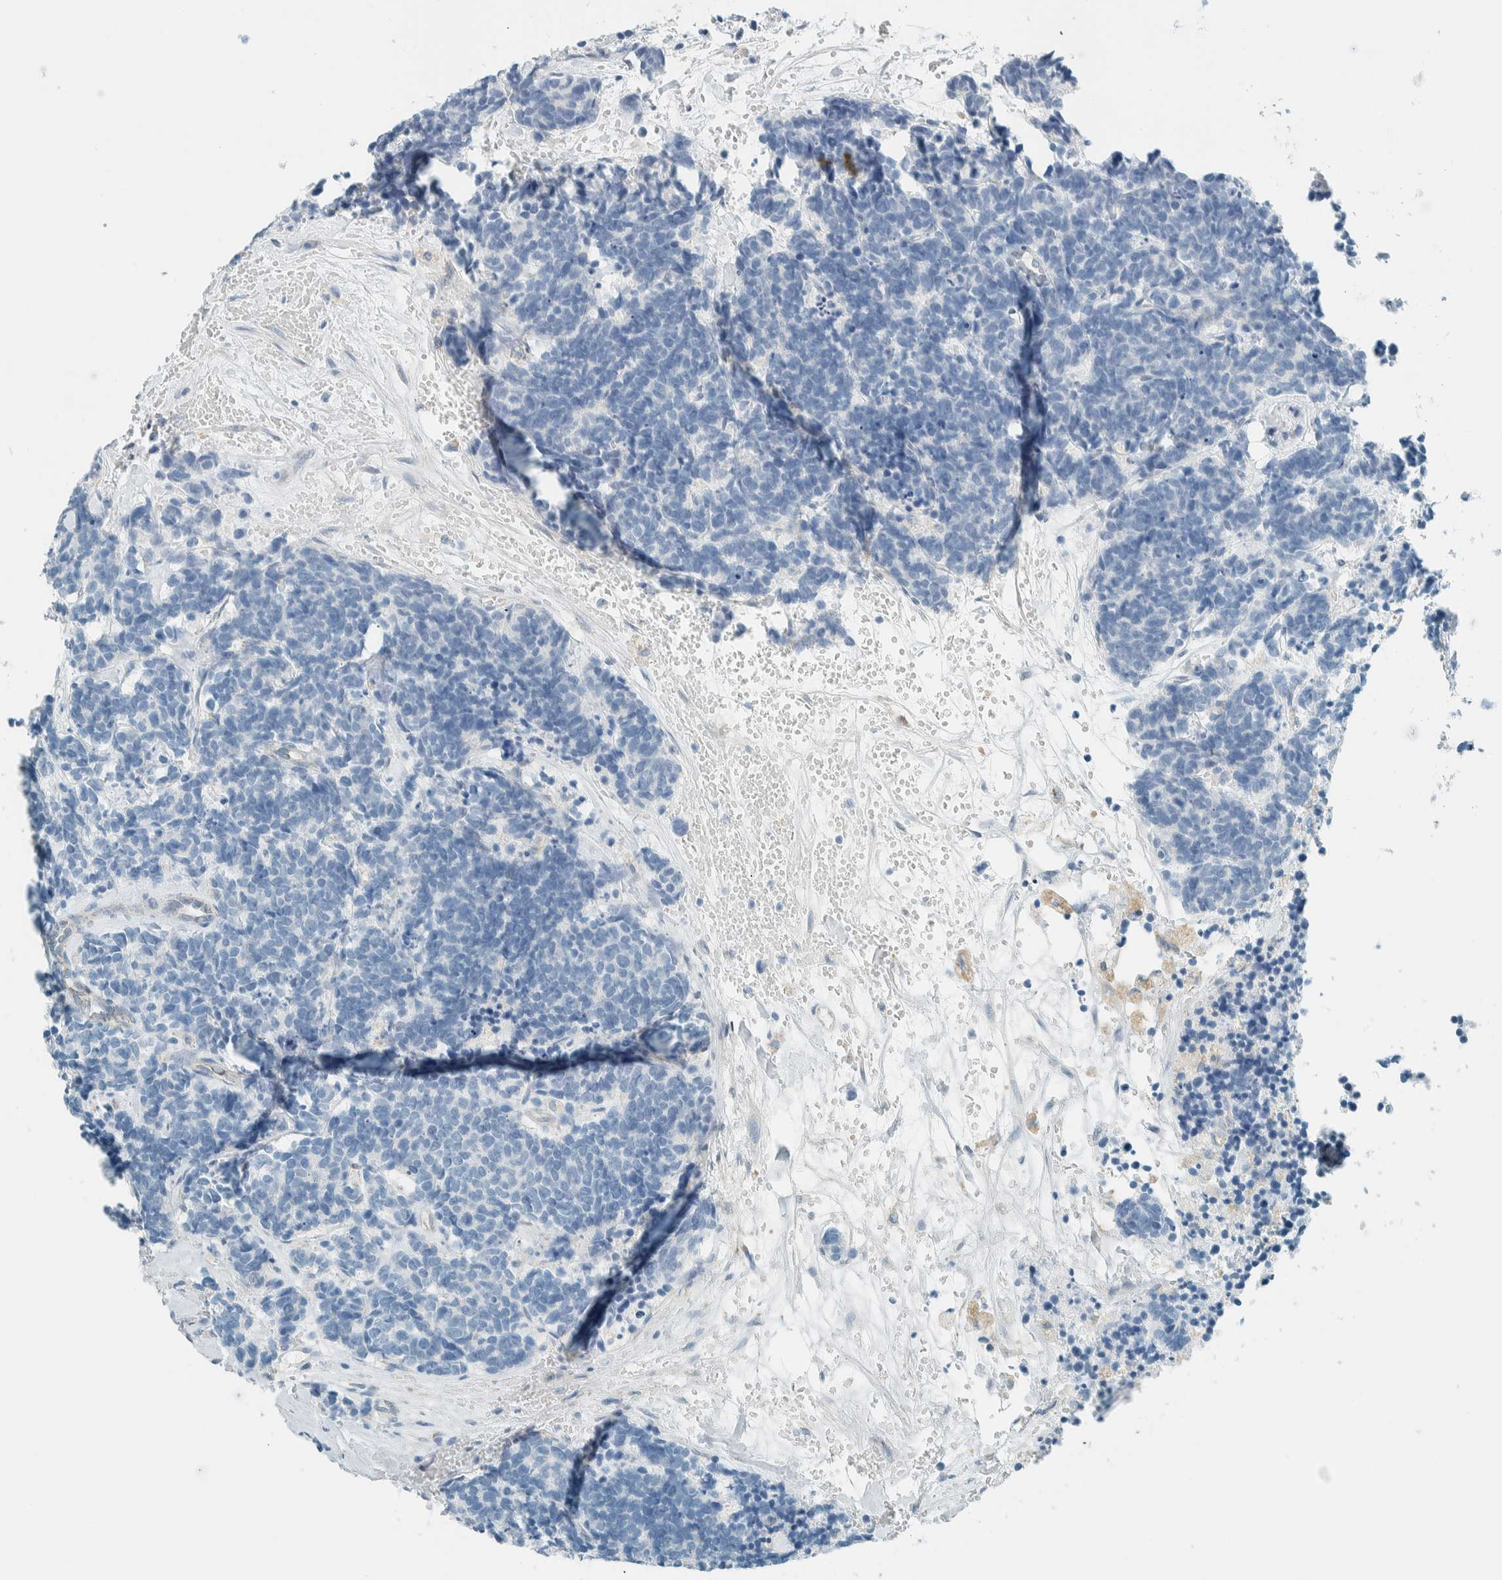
{"staining": {"intensity": "negative", "quantity": "none", "location": "none"}, "tissue": "carcinoid", "cell_type": "Tumor cells", "image_type": "cancer", "snomed": [{"axis": "morphology", "description": "Carcinoma, NOS"}, {"axis": "morphology", "description": "Carcinoid, malignant, NOS"}, {"axis": "topography", "description": "Urinary bladder"}], "caption": "The histopathology image exhibits no staining of tumor cells in carcinoid.", "gene": "ALDH7A1", "patient": {"sex": "male", "age": 57}}